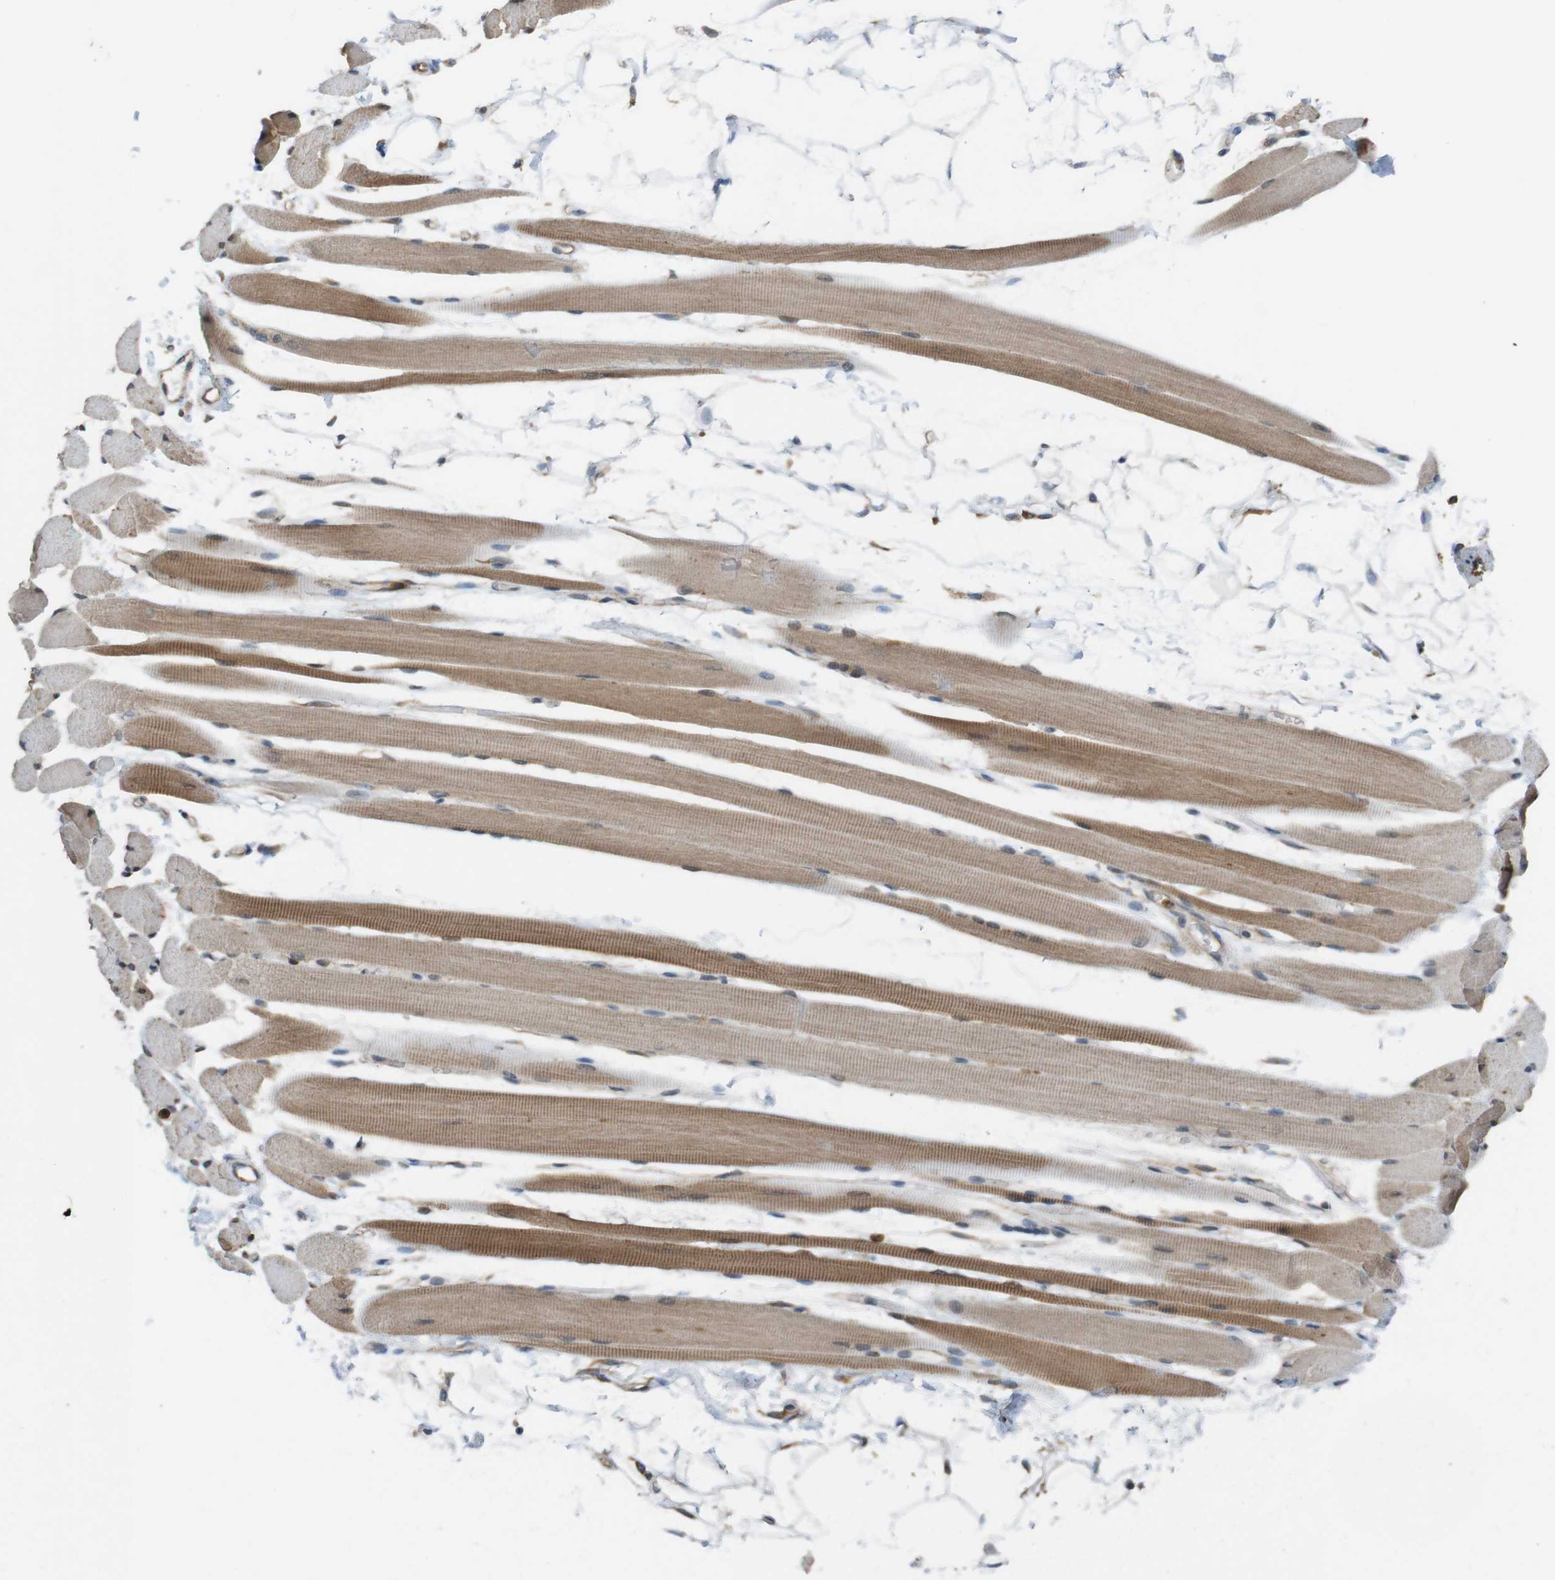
{"staining": {"intensity": "moderate", "quantity": ">75%", "location": "cytoplasmic/membranous"}, "tissue": "skeletal muscle", "cell_type": "Myocytes", "image_type": "normal", "snomed": [{"axis": "morphology", "description": "Normal tissue, NOS"}, {"axis": "topography", "description": "Skeletal muscle"}, {"axis": "topography", "description": "Oral tissue"}, {"axis": "topography", "description": "Peripheral nerve tissue"}], "caption": "The immunohistochemical stain highlights moderate cytoplasmic/membranous expression in myocytes of benign skeletal muscle.", "gene": "PCDH10", "patient": {"sex": "female", "age": 84}}